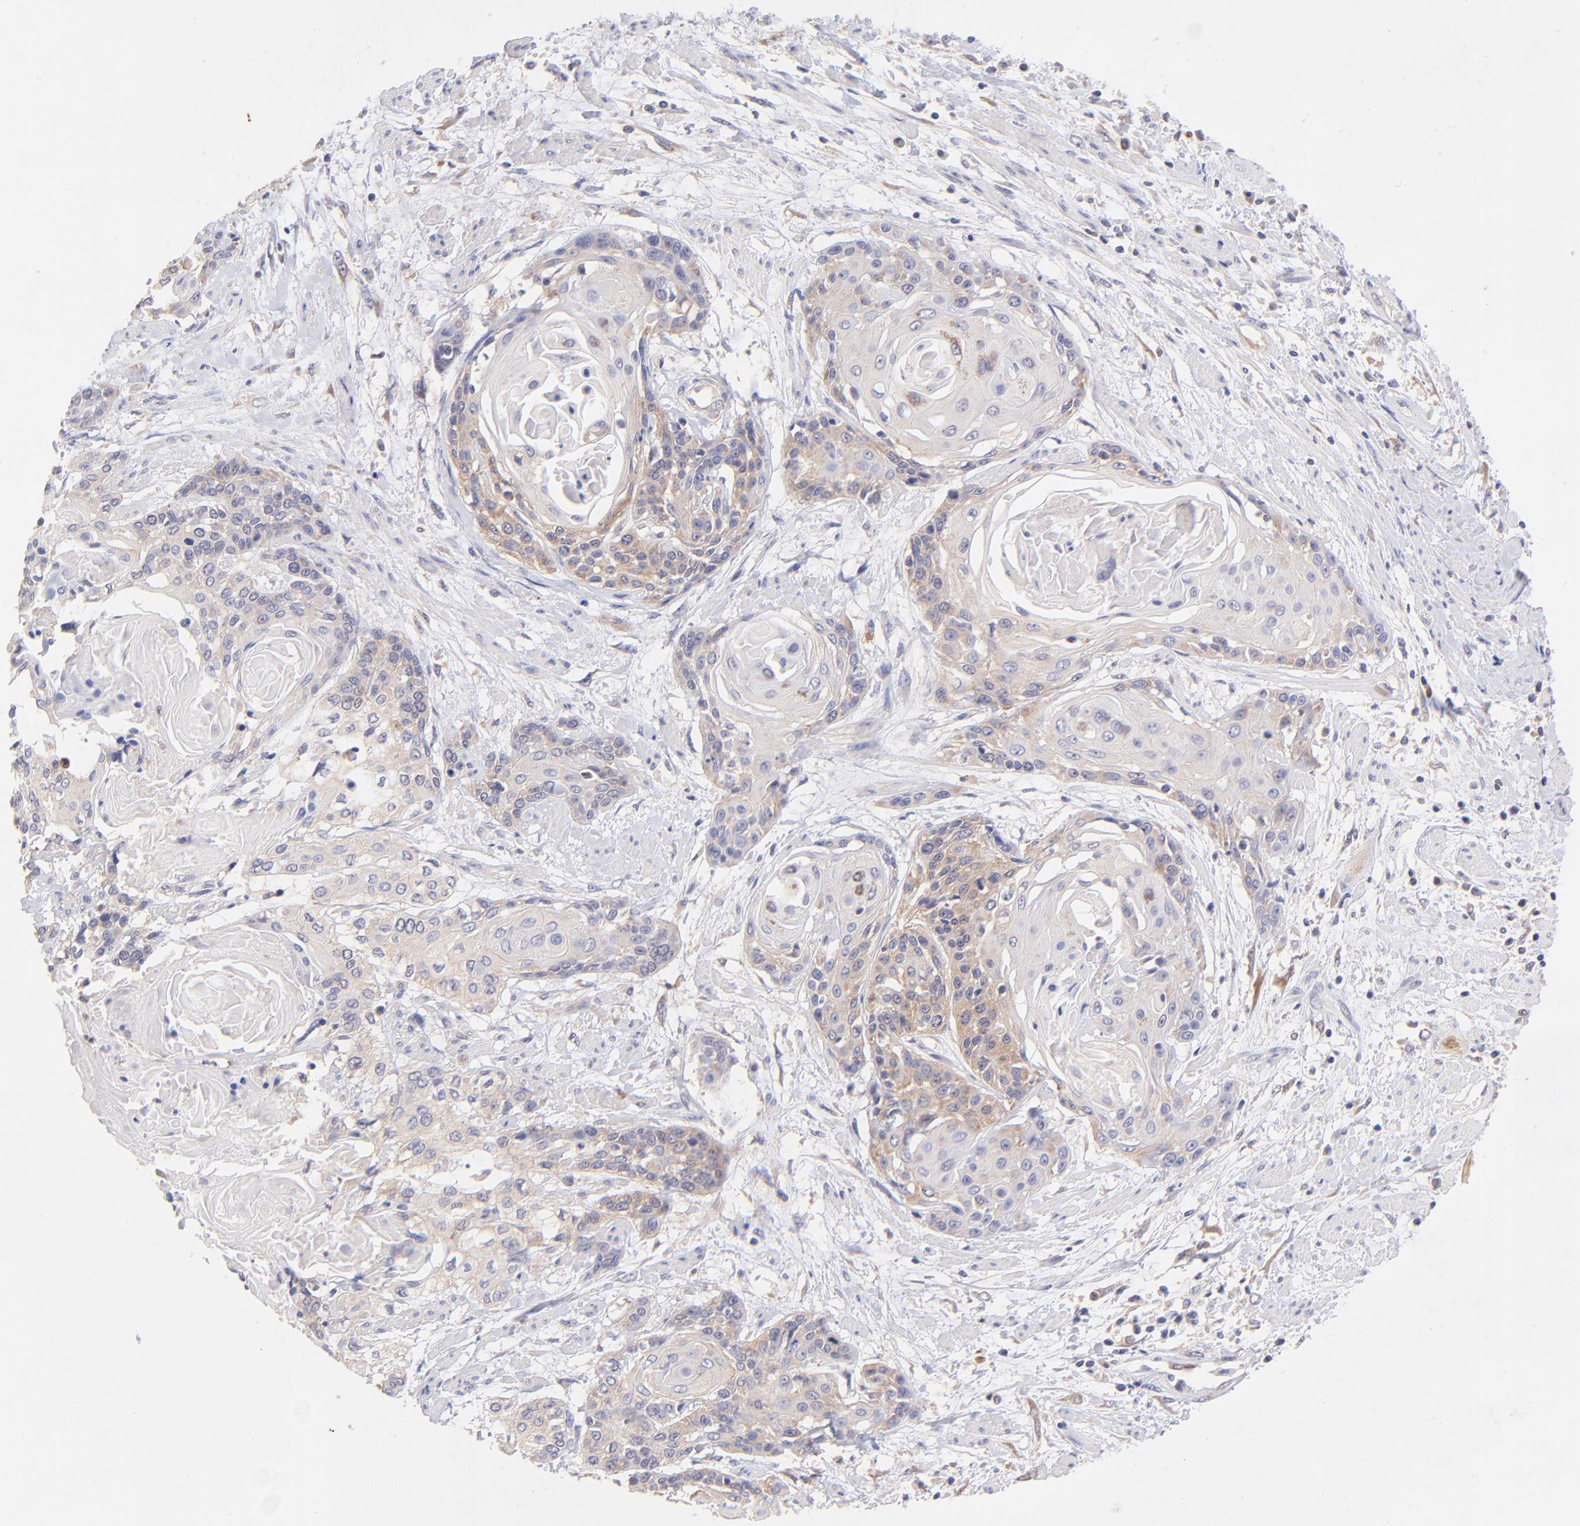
{"staining": {"intensity": "weak", "quantity": "25%-75%", "location": "cytoplasmic/membranous"}, "tissue": "cervical cancer", "cell_type": "Tumor cells", "image_type": "cancer", "snomed": [{"axis": "morphology", "description": "Squamous cell carcinoma, NOS"}, {"axis": "topography", "description": "Cervix"}], "caption": "DAB immunohistochemical staining of cervical cancer (squamous cell carcinoma) demonstrates weak cytoplasmic/membranous protein positivity in approximately 25%-75% of tumor cells.", "gene": "RPL11", "patient": {"sex": "female", "age": 57}}